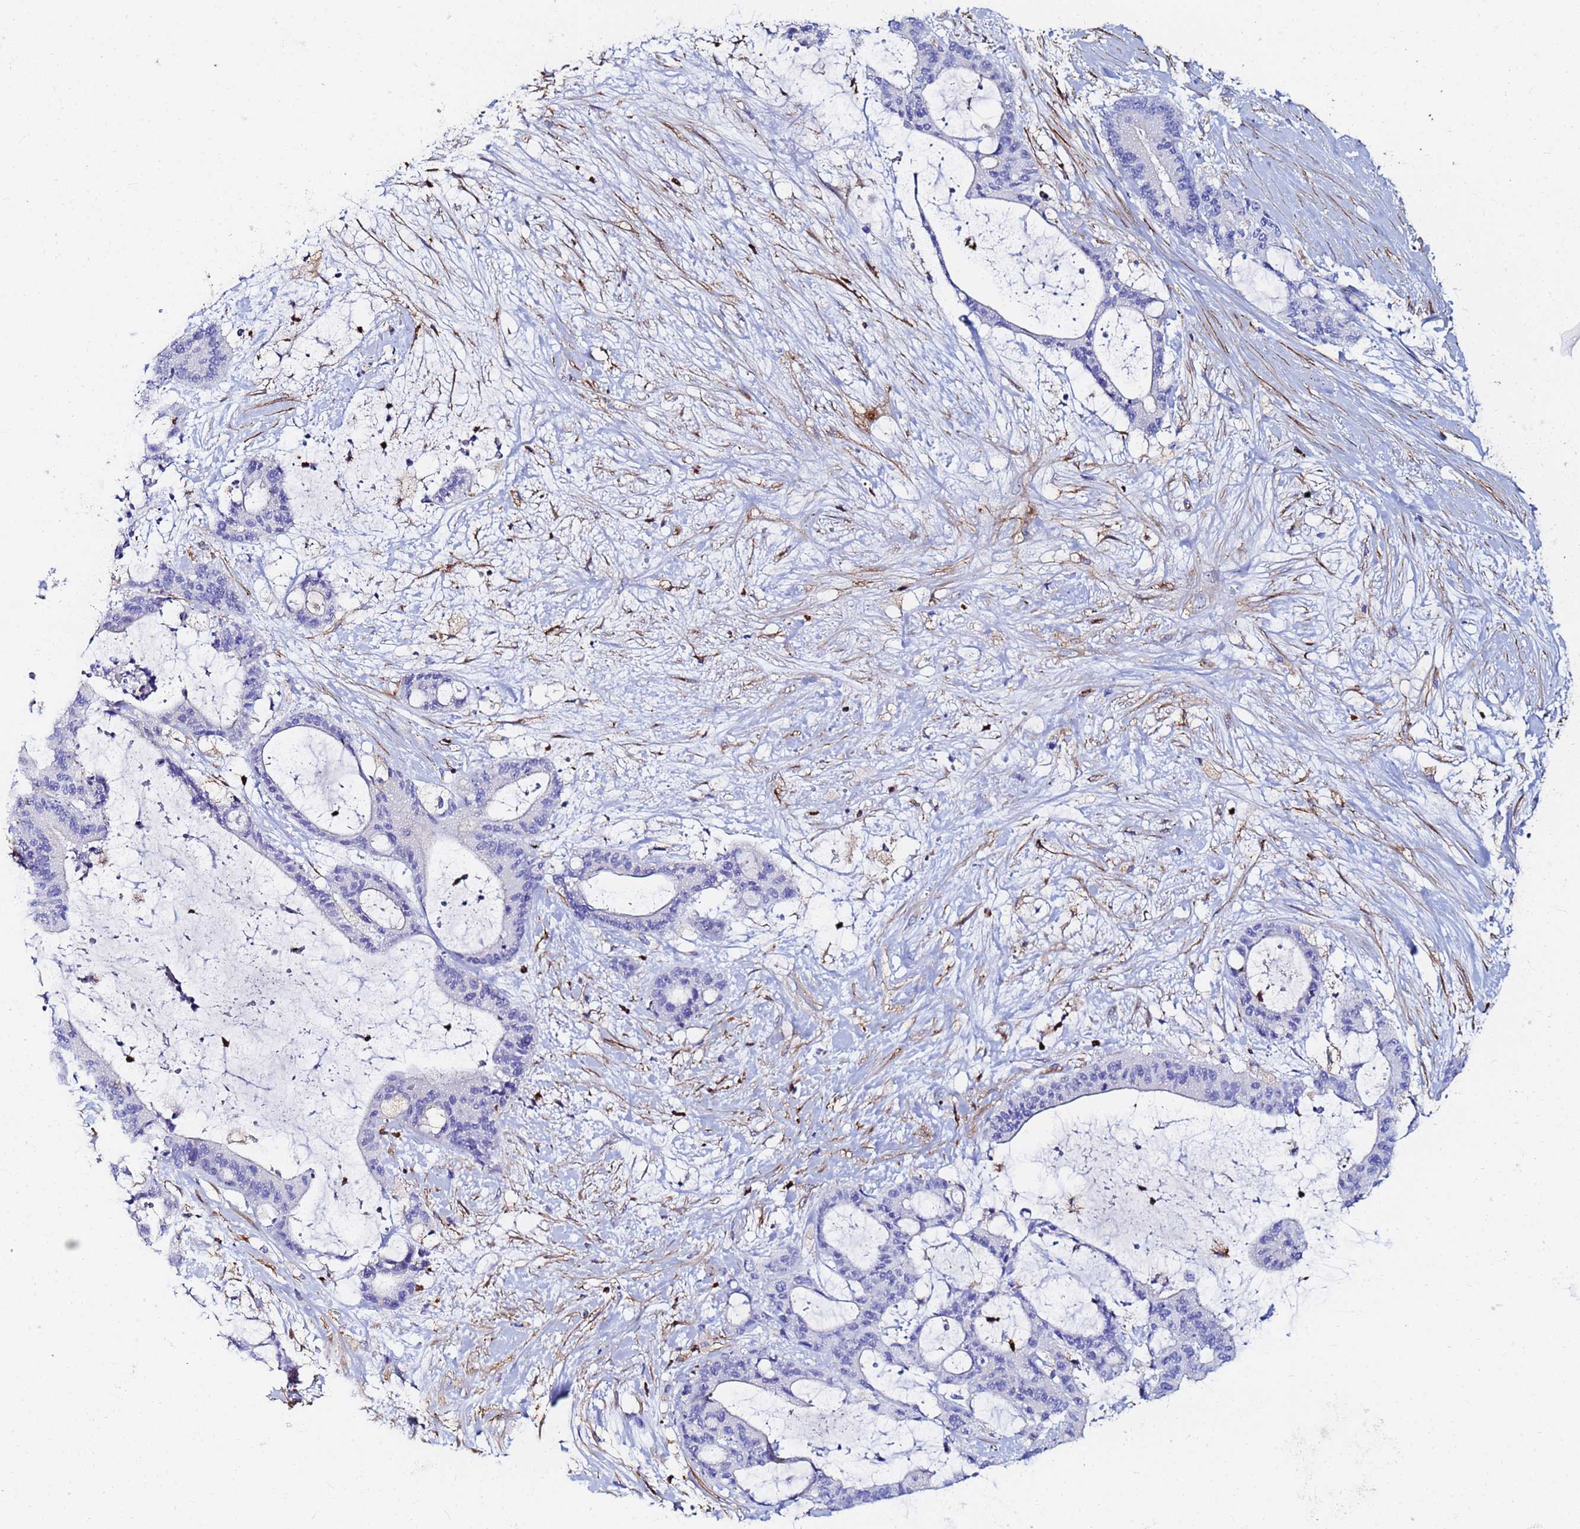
{"staining": {"intensity": "negative", "quantity": "none", "location": "none"}, "tissue": "liver cancer", "cell_type": "Tumor cells", "image_type": "cancer", "snomed": [{"axis": "morphology", "description": "Normal tissue, NOS"}, {"axis": "morphology", "description": "Cholangiocarcinoma"}, {"axis": "topography", "description": "Liver"}, {"axis": "topography", "description": "Peripheral nerve tissue"}], "caption": "Cholangiocarcinoma (liver) was stained to show a protein in brown. There is no significant expression in tumor cells.", "gene": "BASP1", "patient": {"sex": "female", "age": 73}}